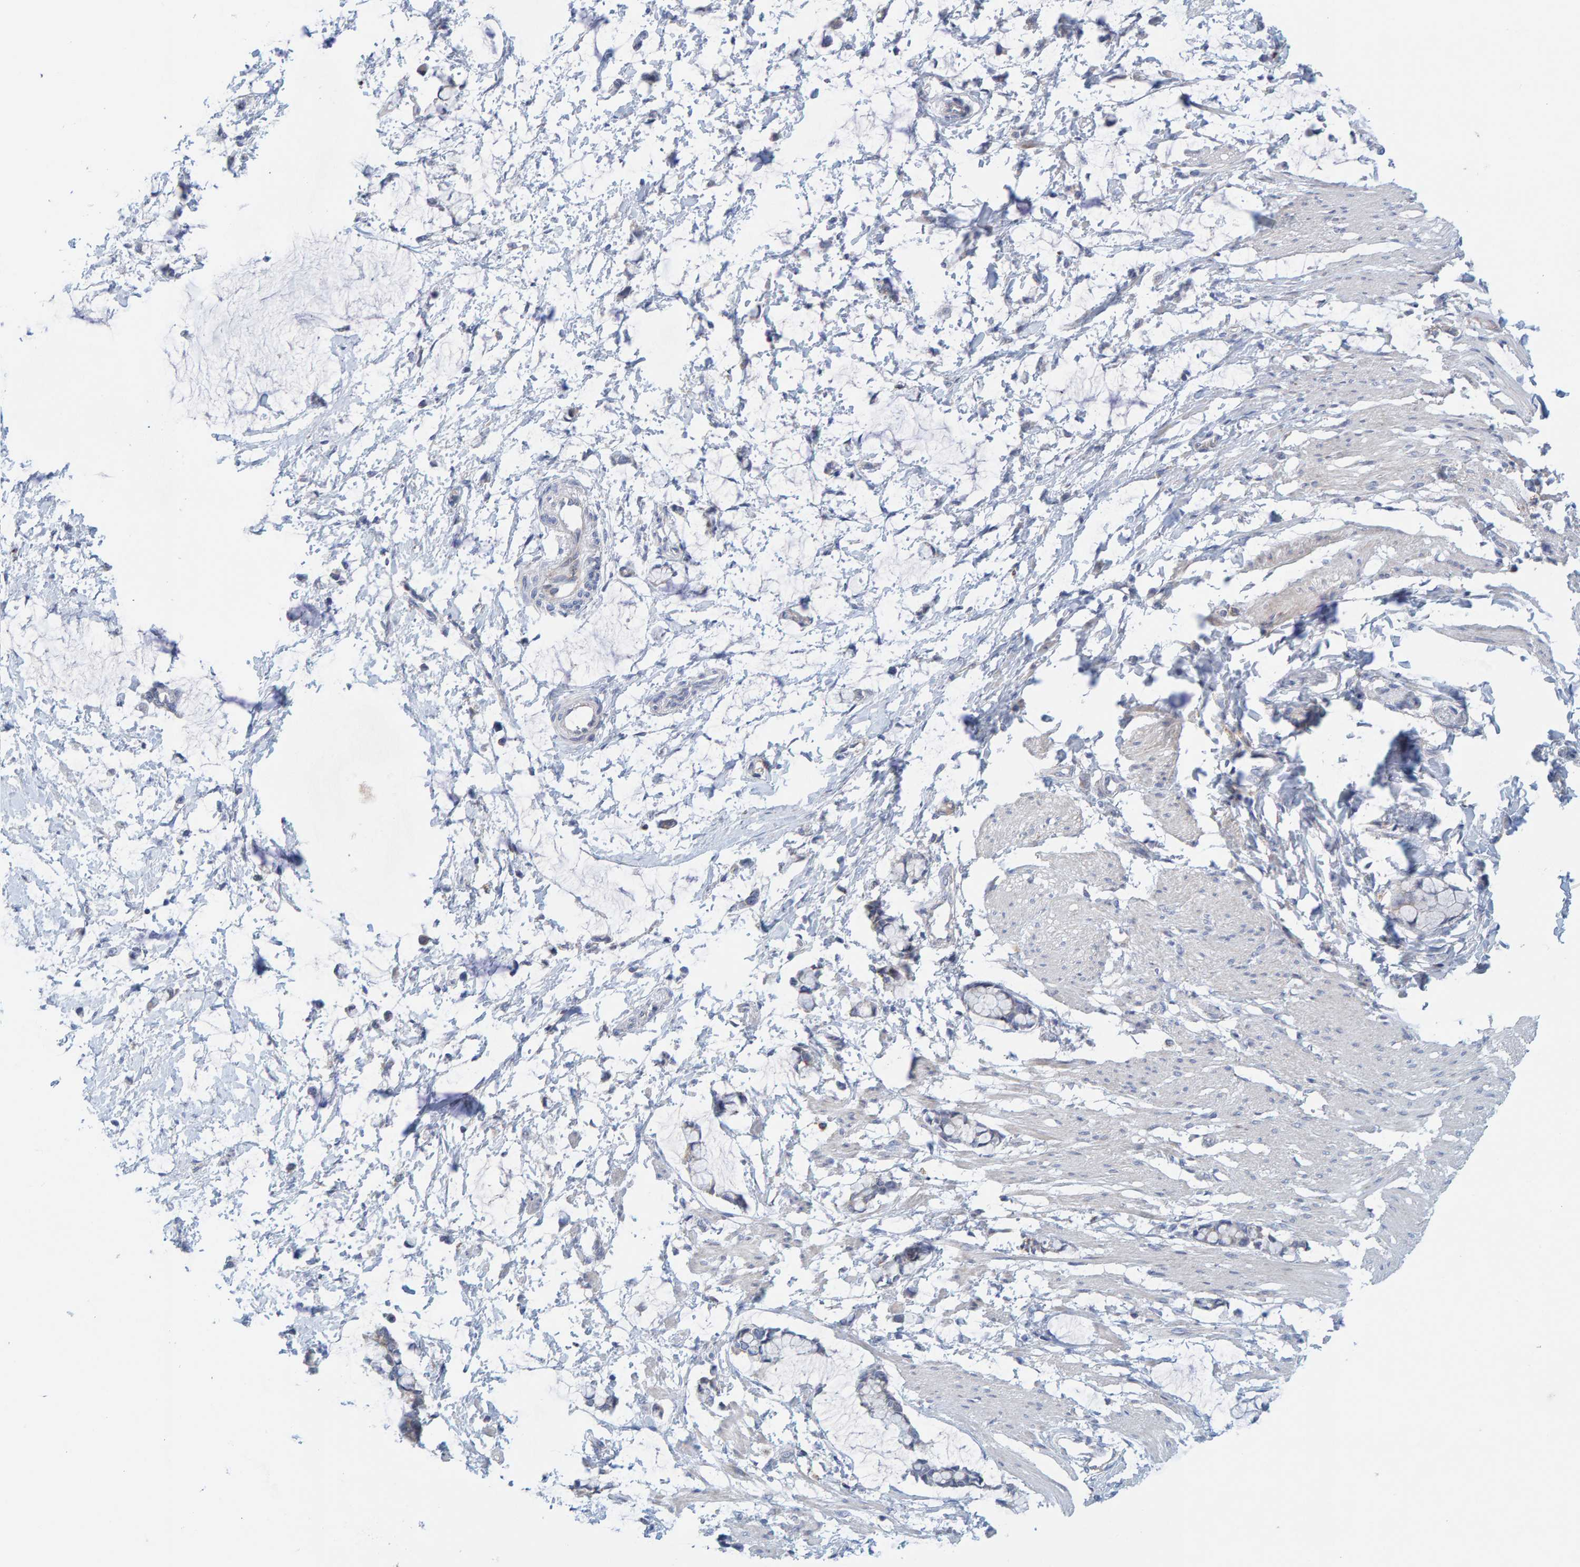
{"staining": {"intensity": "weak", "quantity": "25%-75%", "location": "cytoplasmic/membranous"}, "tissue": "smooth muscle", "cell_type": "Smooth muscle cells", "image_type": "normal", "snomed": [{"axis": "morphology", "description": "Normal tissue, NOS"}, {"axis": "morphology", "description": "Adenocarcinoma, NOS"}, {"axis": "topography", "description": "Smooth muscle"}, {"axis": "topography", "description": "Colon"}], "caption": "Smooth muscle stained with DAB immunohistochemistry (IHC) reveals low levels of weak cytoplasmic/membranous expression in about 25%-75% of smooth muscle cells.", "gene": "ZC3H3", "patient": {"sex": "male", "age": 14}}